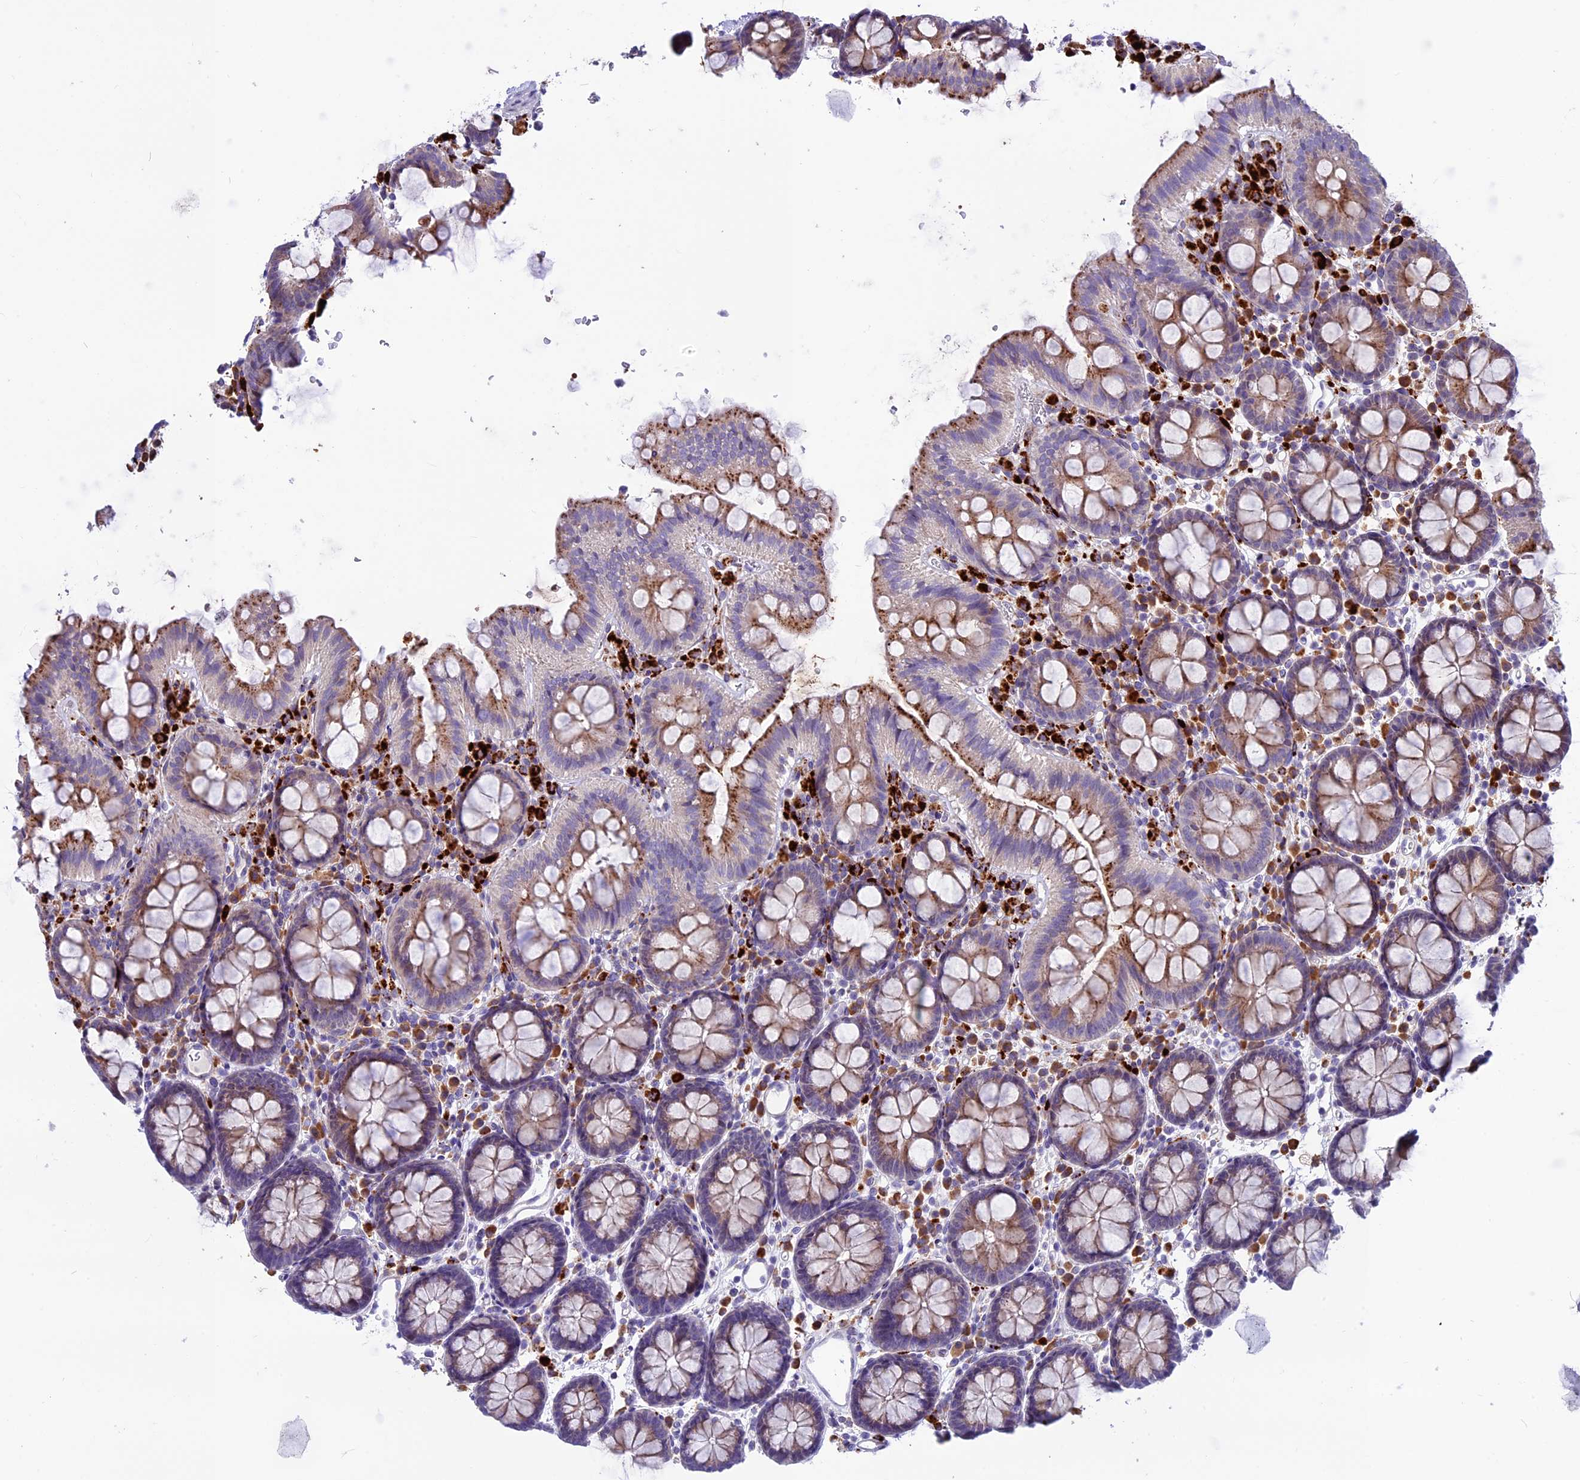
{"staining": {"intensity": "moderate", "quantity": ">75%", "location": "cytoplasmic/membranous"}, "tissue": "colon", "cell_type": "Glandular cells", "image_type": "normal", "snomed": [{"axis": "morphology", "description": "Normal tissue, NOS"}, {"axis": "topography", "description": "Colon"}], "caption": "About >75% of glandular cells in unremarkable human colon display moderate cytoplasmic/membranous protein expression as visualized by brown immunohistochemical staining.", "gene": "THRSP", "patient": {"sex": "male", "age": 75}}